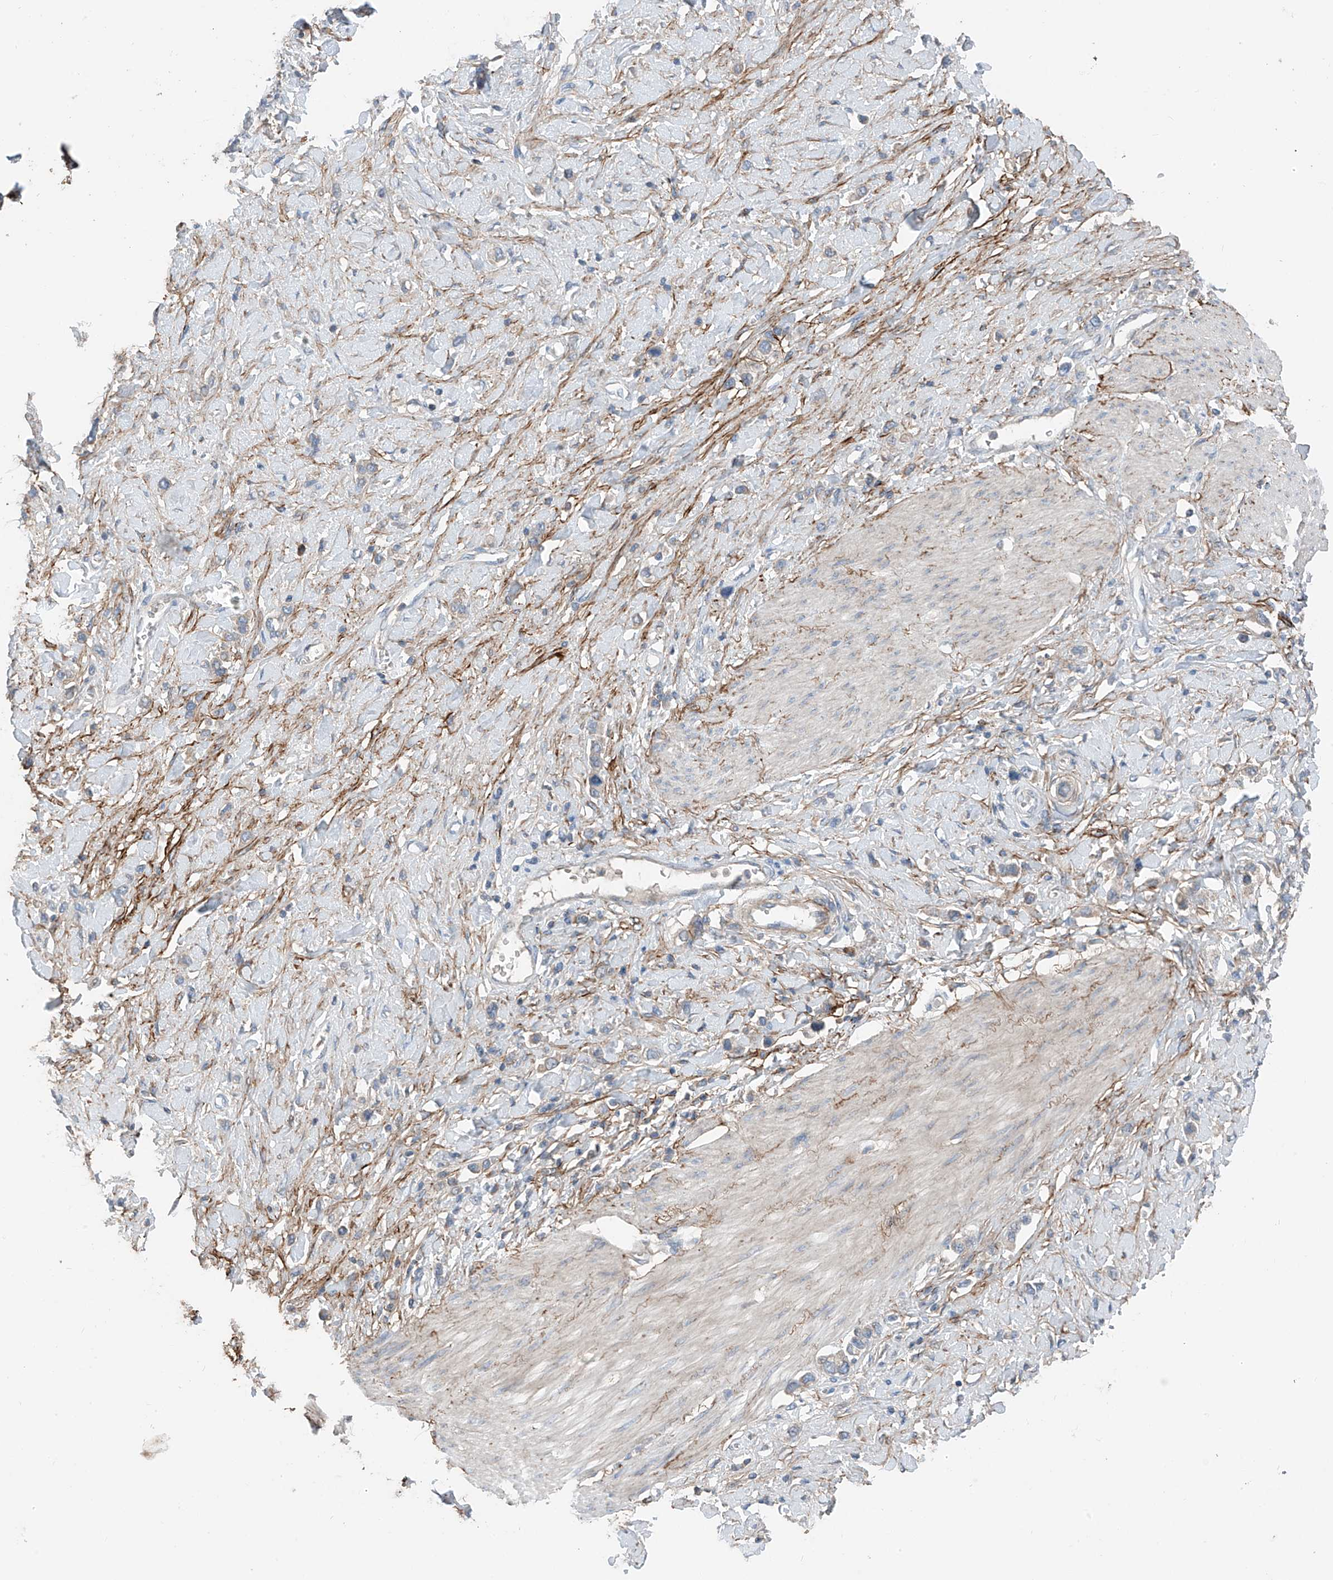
{"staining": {"intensity": "negative", "quantity": "none", "location": "none"}, "tissue": "stomach cancer", "cell_type": "Tumor cells", "image_type": "cancer", "snomed": [{"axis": "morphology", "description": "Normal tissue, NOS"}, {"axis": "morphology", "description": "Adenocarcinoma, NOS"}, {"axis": "topography", "description": "Stomach, upper"}, {"axis": "topography", "description": "Stomach"}], "caption": "Immunohistochemical staining of adenocarcinoma (stomach) reveals no significant staining in tumor cells.", "gene": "GALNTL6", "patient": {"sex": "female", "age": 65}}